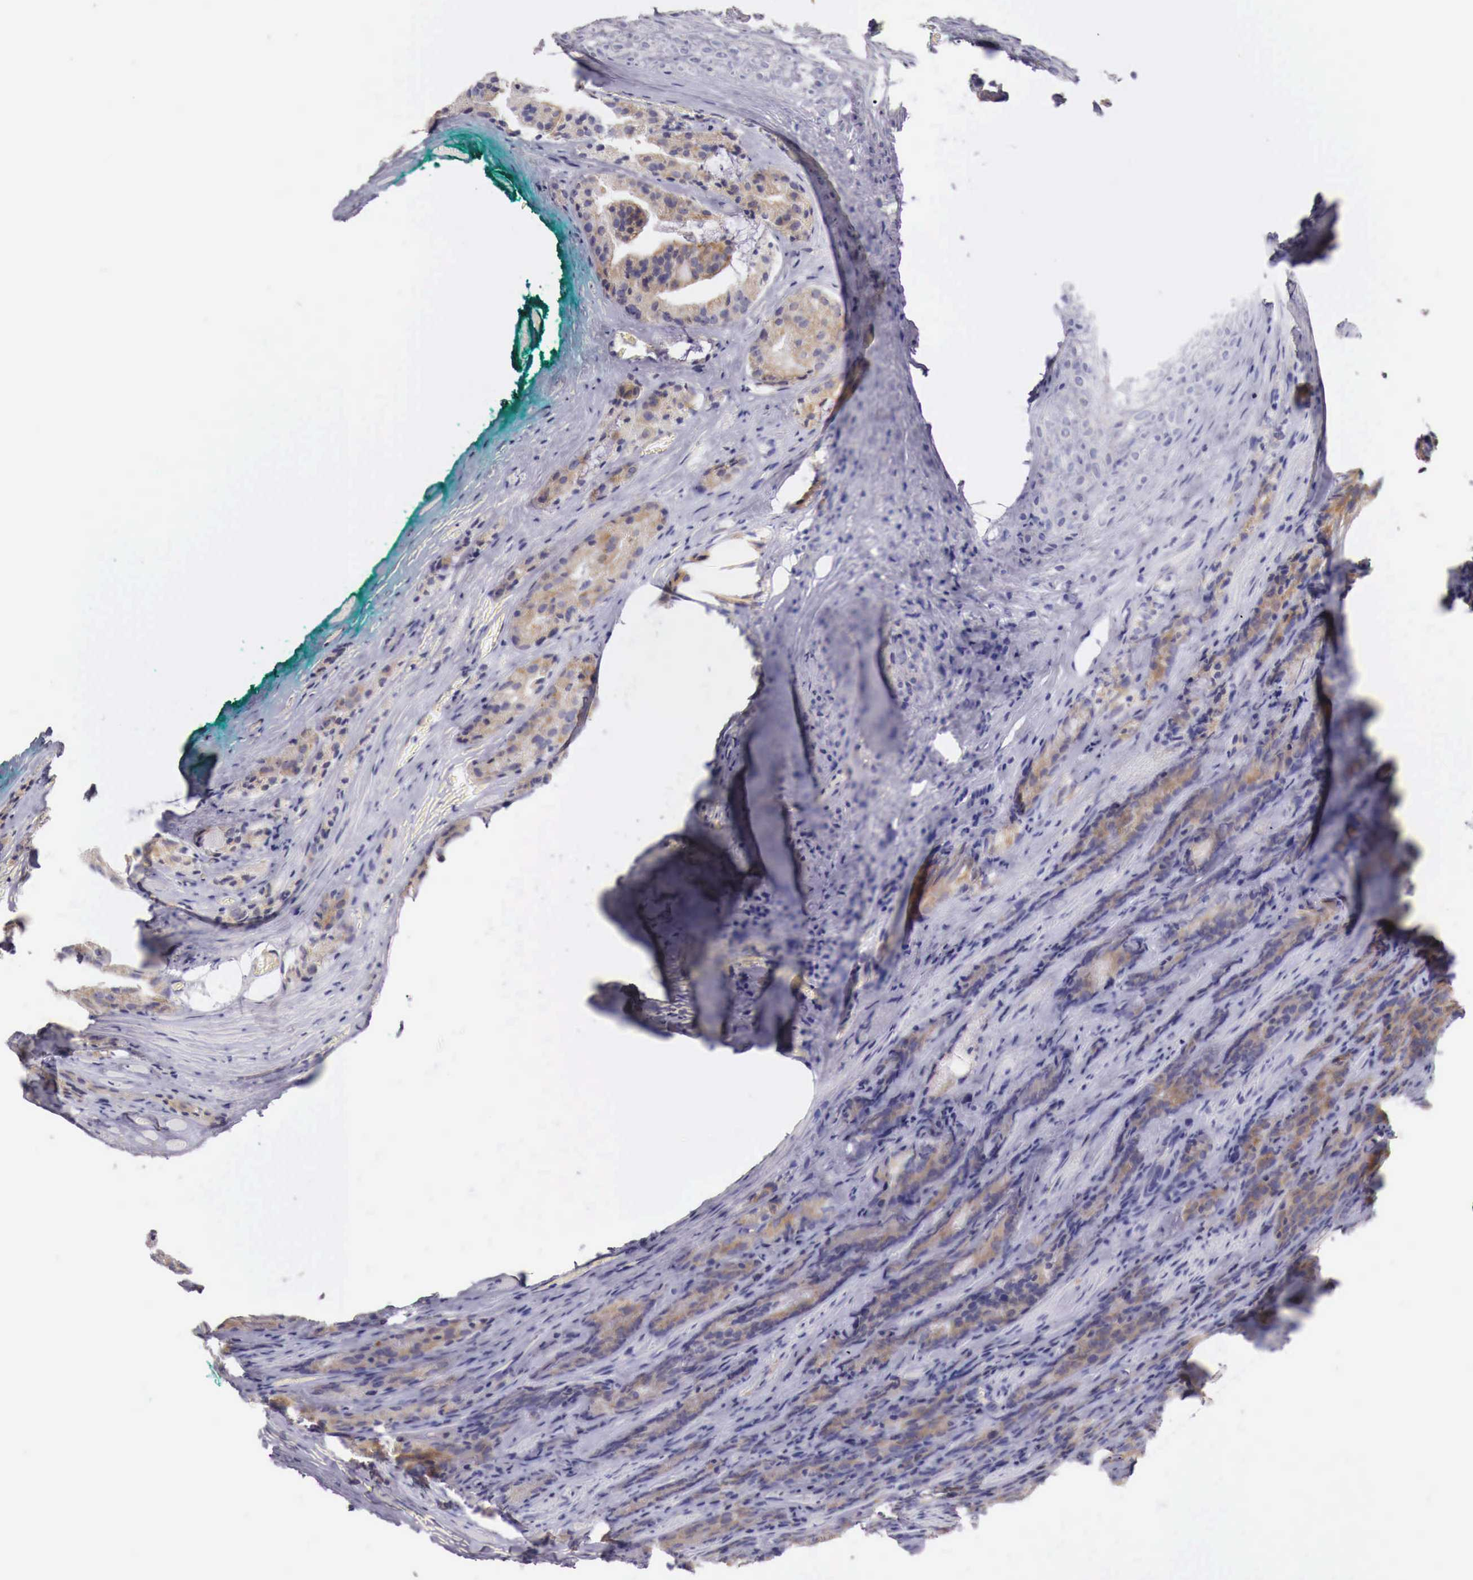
{"staining": {"intensity": "moderate", "quantity": ">75%", "location": "cytoplasmic/membranous"}, "tissue": "prostate cancer", "cell_type": "Tumor cells", "image_type": "cancer", "snomed": [{"axis": "morphology", "description": "Adenocarcinoma, Medium grade"}, {"axis": "topography", "description": "Prostate"}], "caption": "Brown immunohistochemical staining in prostate adenocarcinoma (medium-grade) exhibits moderate cytoplasmic/membranous expression in approximately >75% of tumor cells.", "gene": "NREP", "patient": {"sex": "male", "age": 60}}